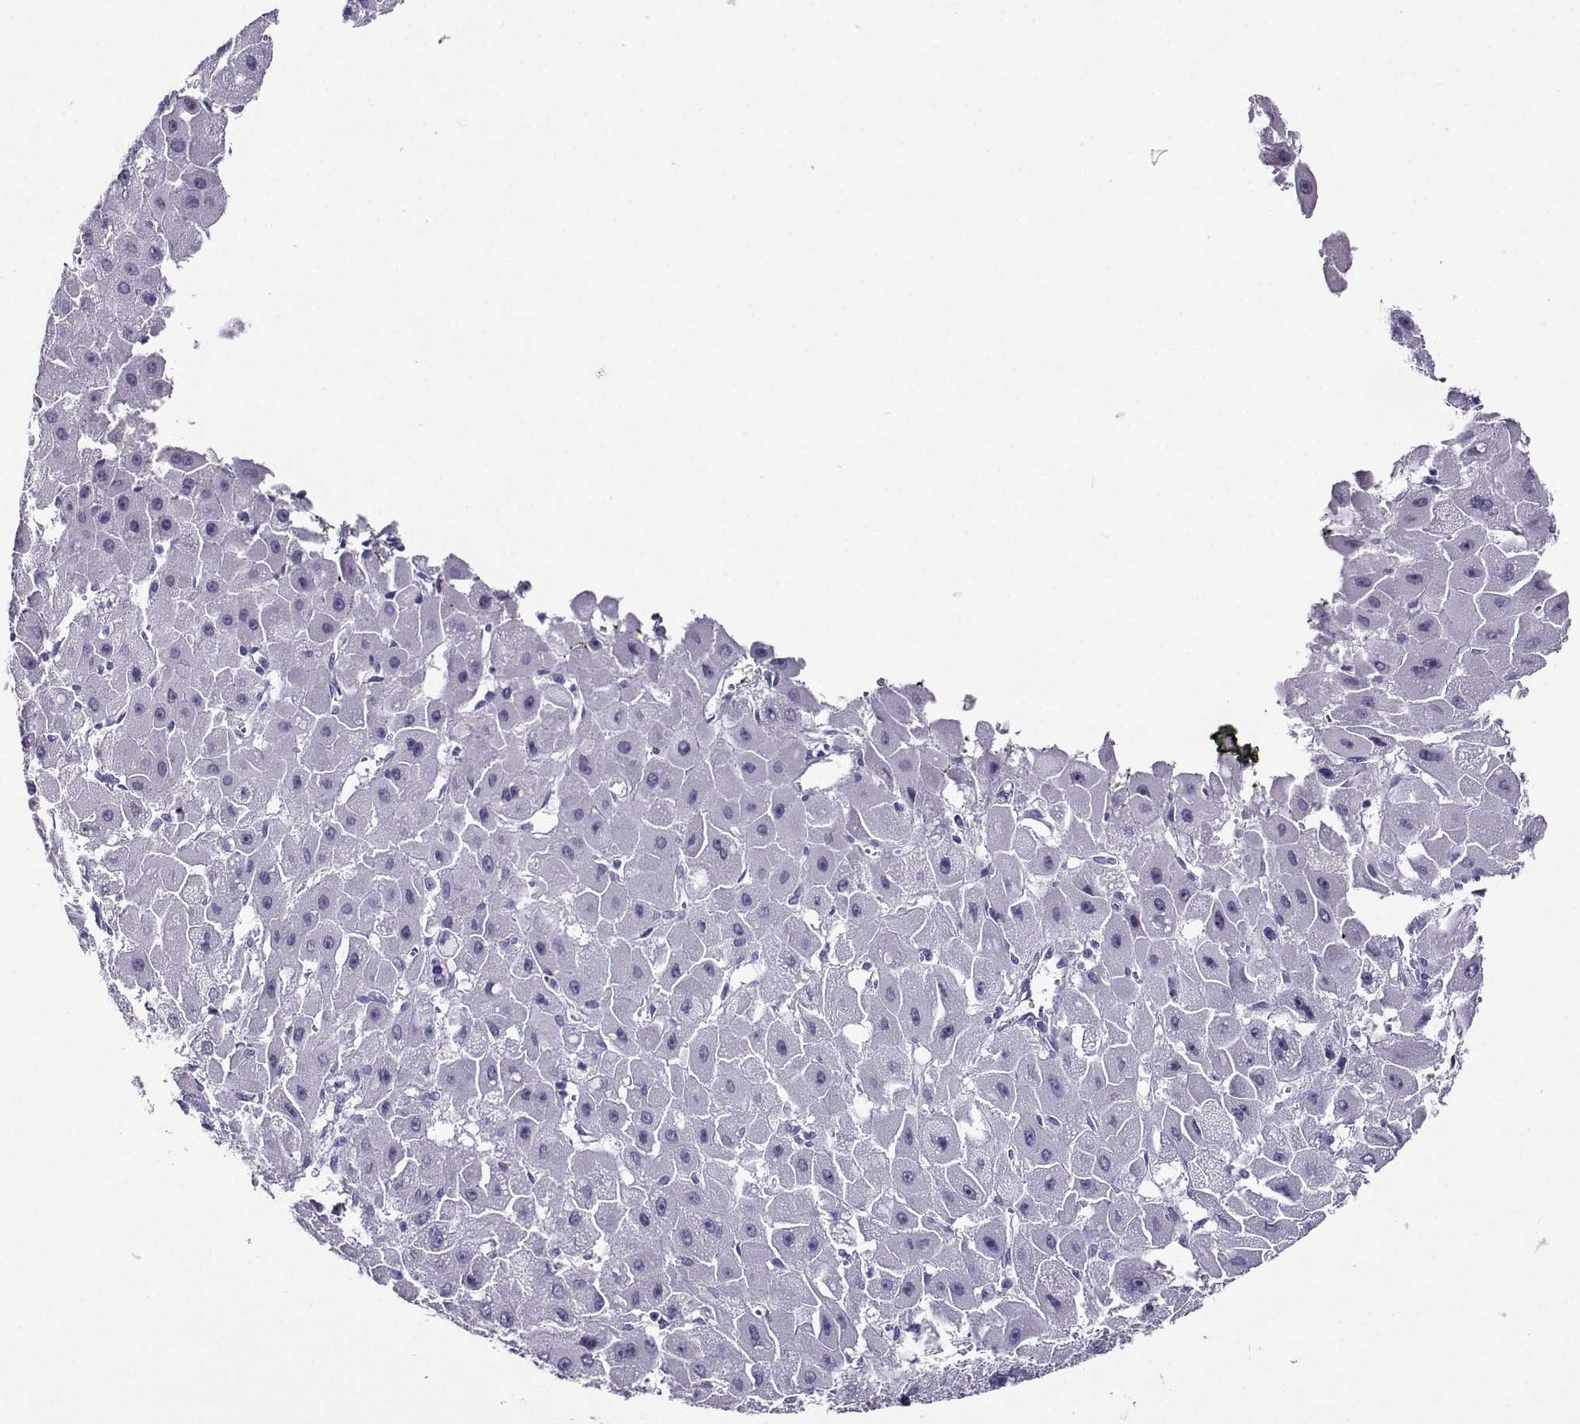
{"staining": {"intensity": "negative", "quantity": "none", "location": "none"}, "tissue": "liver cancer", "cell_type": "Tumor cells", "image_type": "cancer", "snomed": [{"axis": "morphology", "description": "Carcinoma, Hepatocellular, NOS"}, {"axis": "topography", "description": "Liver"}], "caption": "An IHC image of liver hepatocellular carcinoma is shown. There is no staining in tumor cells of liver hepatocellular carcinoma.", "gene": "CRYBB1", "patient": {"sex": "female", "age": 25}}